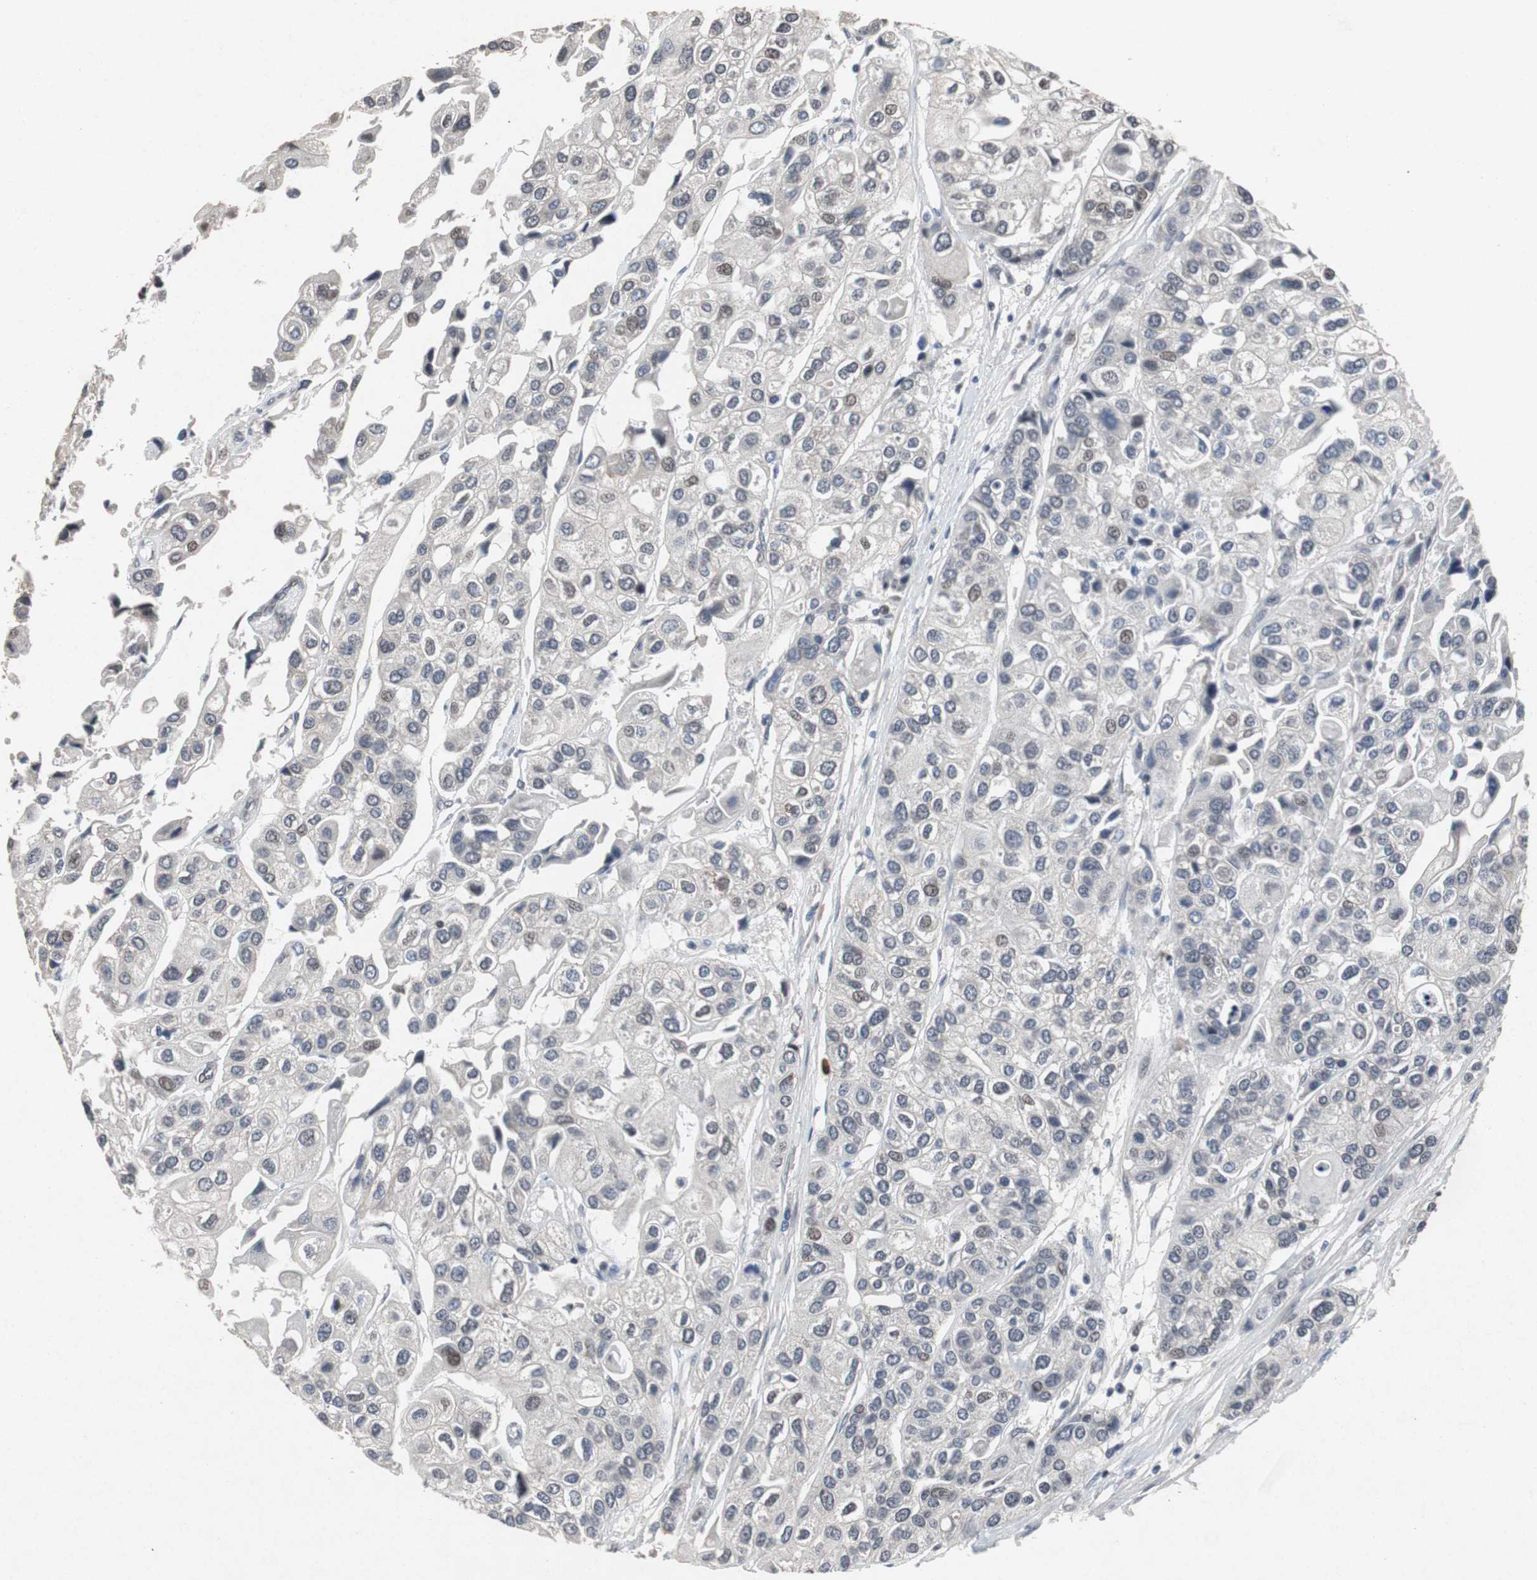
{"staining": {"intensity": "strong", "quantity": "25%-75%", "location": "cytoplasmic/membranous,nuclear"}, "tissue": "urothelial cancer", "cell_type": "Tumor cells", "image_type": "cancer", "snomed": [{"axis": "morphology", "description": "Urothelial carcinoma, High grade"}, {"axis": "topography", "description": "Urinary bladder"}], "caption": "Urothelial carcinoma (high-grade) was stained to show a protein in brown. There is high levels of strong cytoplasmic/membranous and nuclear positivity in about 25%-75% of tumor cells. Using DAB (brown) and hematoxylin (blue) stains, captured at high magnification using brightfield microscopy.", "gene": "TP63", "patient": {"sex": "female", "age": 64}}